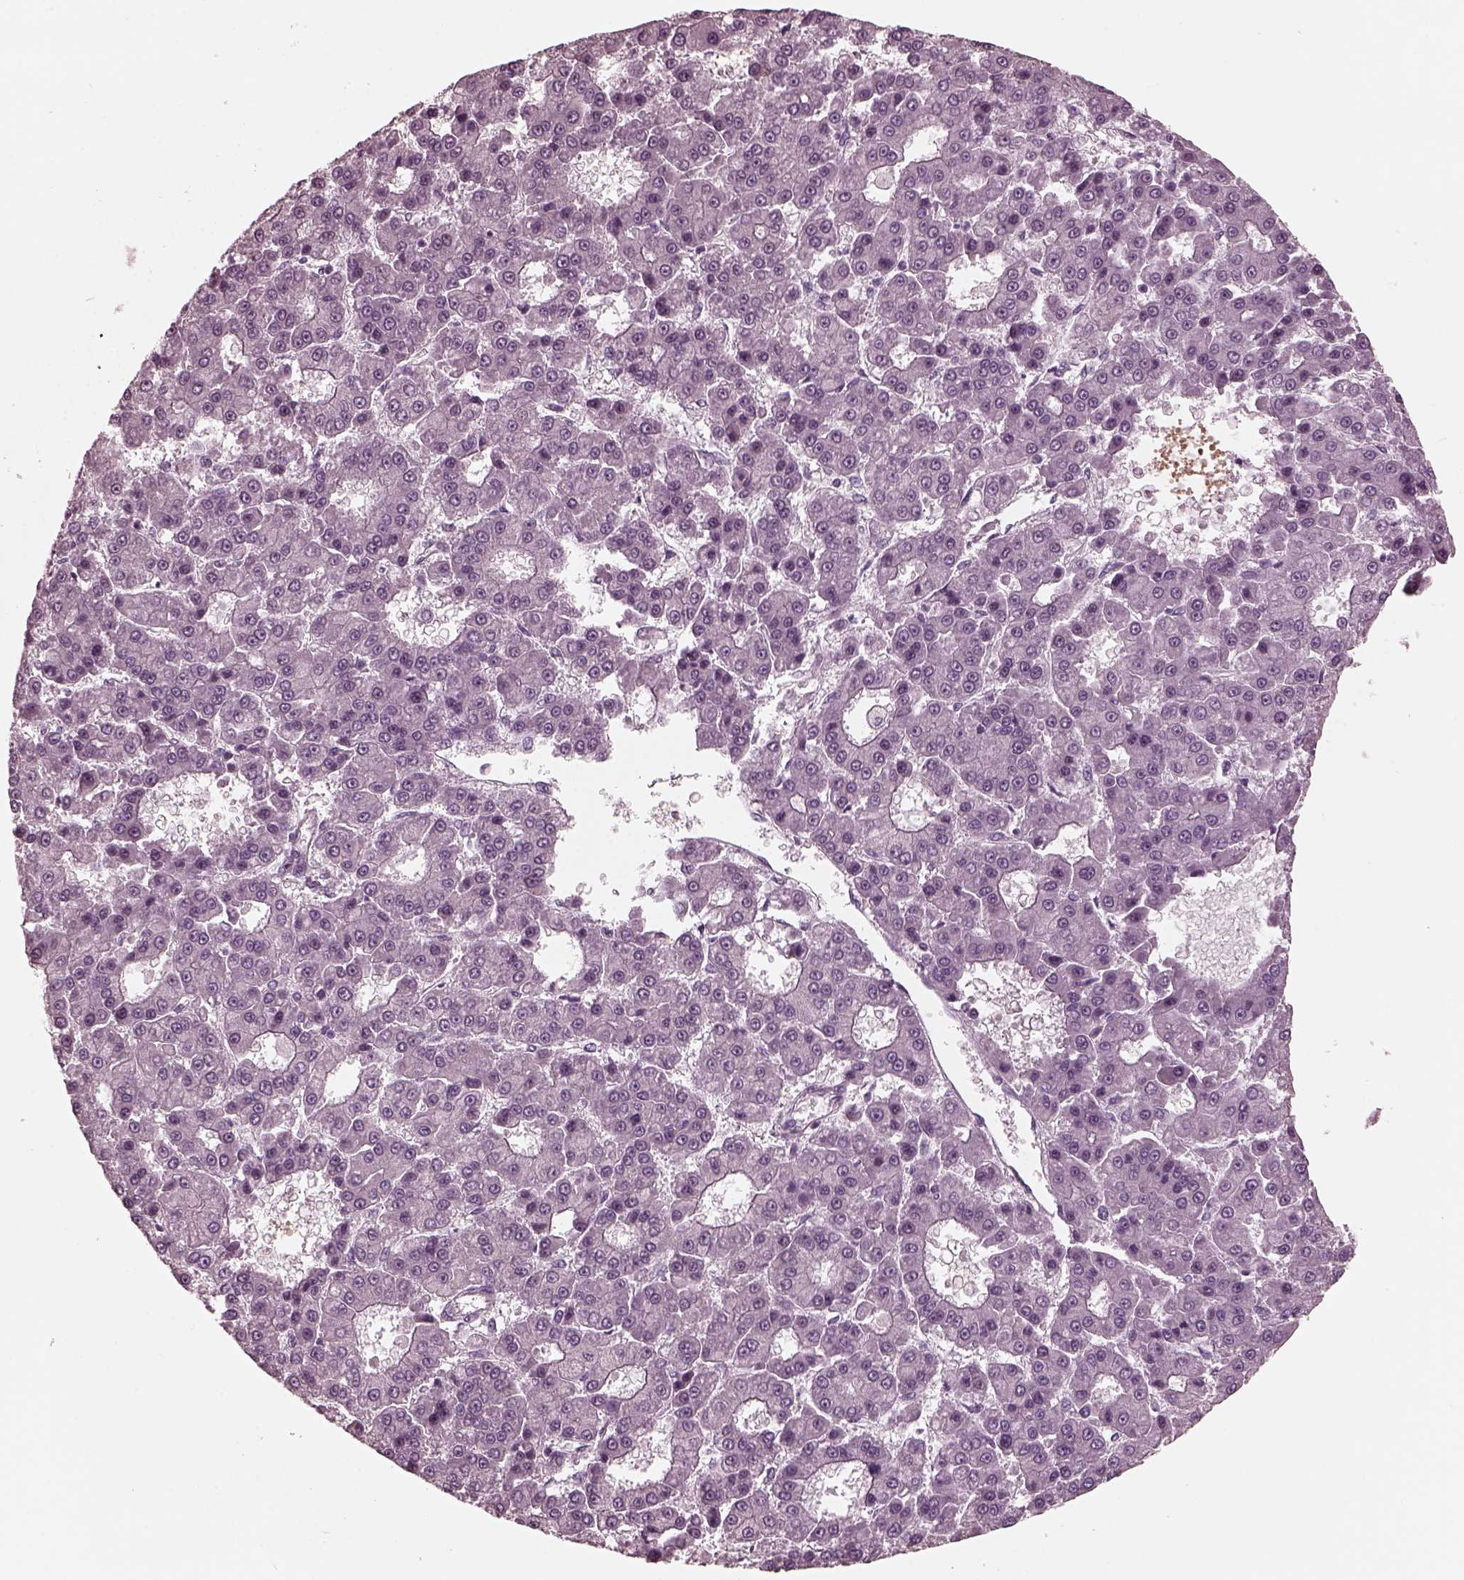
{"staining": {"intensity": "negative", "quantity": "none", "location": "none"}, "tissue": "liver cancer", "cell_type": "Tumor cells", "image_type": "cancer", "snomed": [{"axis": "morphology", "description": "Carcinoma, Hepatocellular, NOS"}, {"axis": "topography", "description": "Liver"}], "caption": "Hepatocellular carcinoma (liver) was stained to show a protein in brown. There is no significant staining in tumor cells. (Immunohistochemistry (ihc), brightfield microscopy, high magnification).", "gene": "KIF6", "patient": {"sex": "male", "age": 70}}